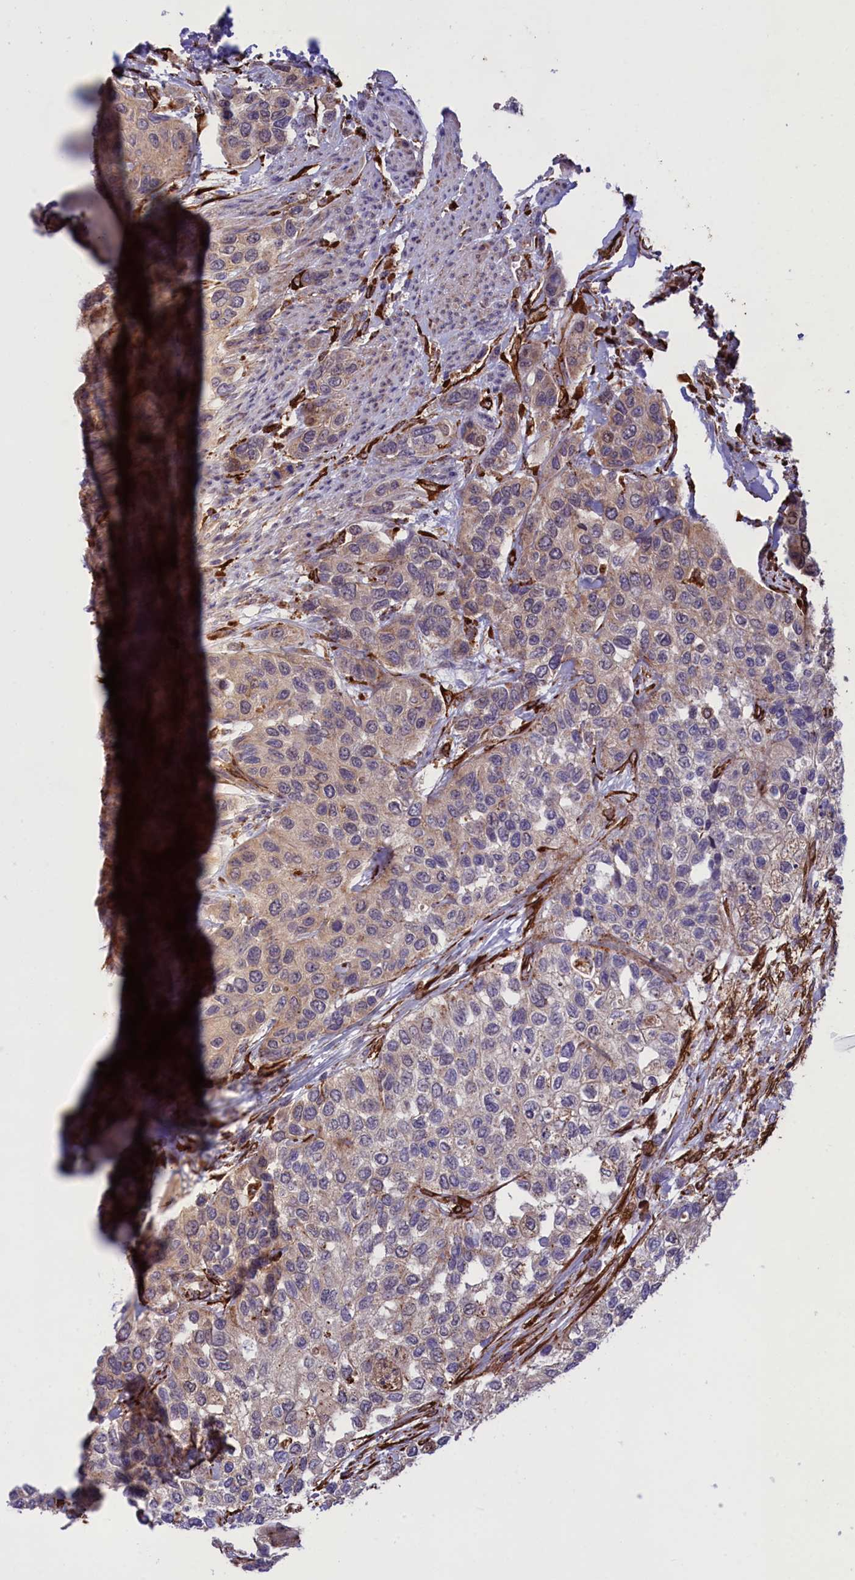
{"staining": {"intensity": "moderate", "quantity": "25%-75%", "location": "cytoplasmic/membranous"}, "tissue": "urothelial cancer", "cell_type": "Tumor cells", "image_type": "cancer", "snomed": [{"axis": "morphology", "description": "Normal tissue, NOS"}, {"axis": "morphology", "description": "Urothelial carcinoma, High grade"}, {"axis": "topography", "description": "Vascular tissue"}, {"axis": "topography", "description": "Urinary bladder"}], "caption": "IHC of human urothelial carcinoma (high-grade) displays medium levels of moderate cytoplasmic/membranous staining in approximately 25%-75% of tumor cells.", "gene": "MAN2B1", "patient": {"sex": "female", "age": 56}}